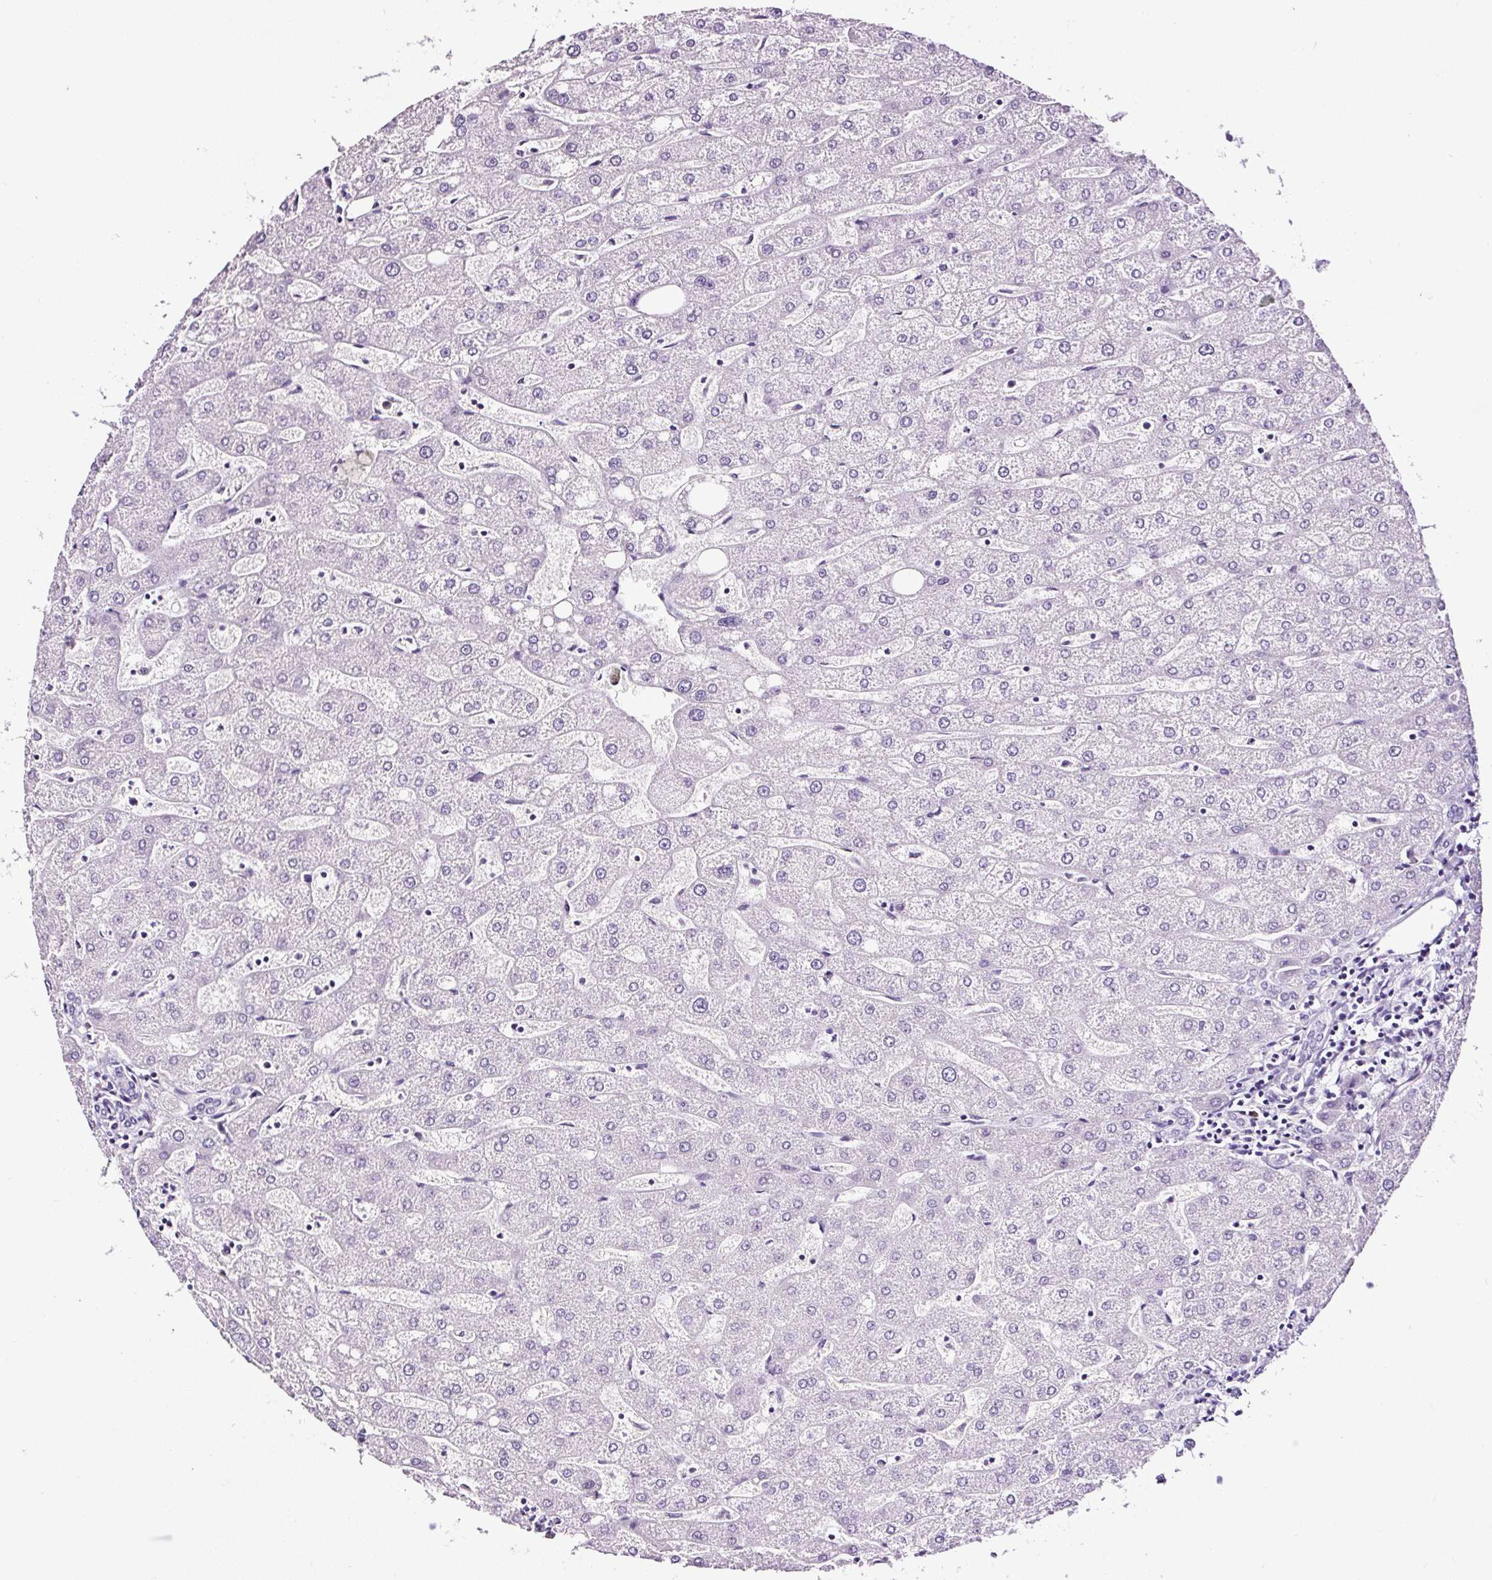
{"staining": {"intensity": "negative", "quantity": "none", "location": "none"}, "tissue": "liver", "cell_type": "Cholangiocytes", "image_type": "normal", "snomed": [{"axis": "morphology", "description": "Normal tissue, NOS"}, {"axis": "topography", "description": "Liver"}], "caption": "Human liver stained for a protein using immunohistochemistry (IHC) shows no positivity in cholangiocytes.", "gene": "NPHS2", "patient": {"sex": "male", "age": 67}}